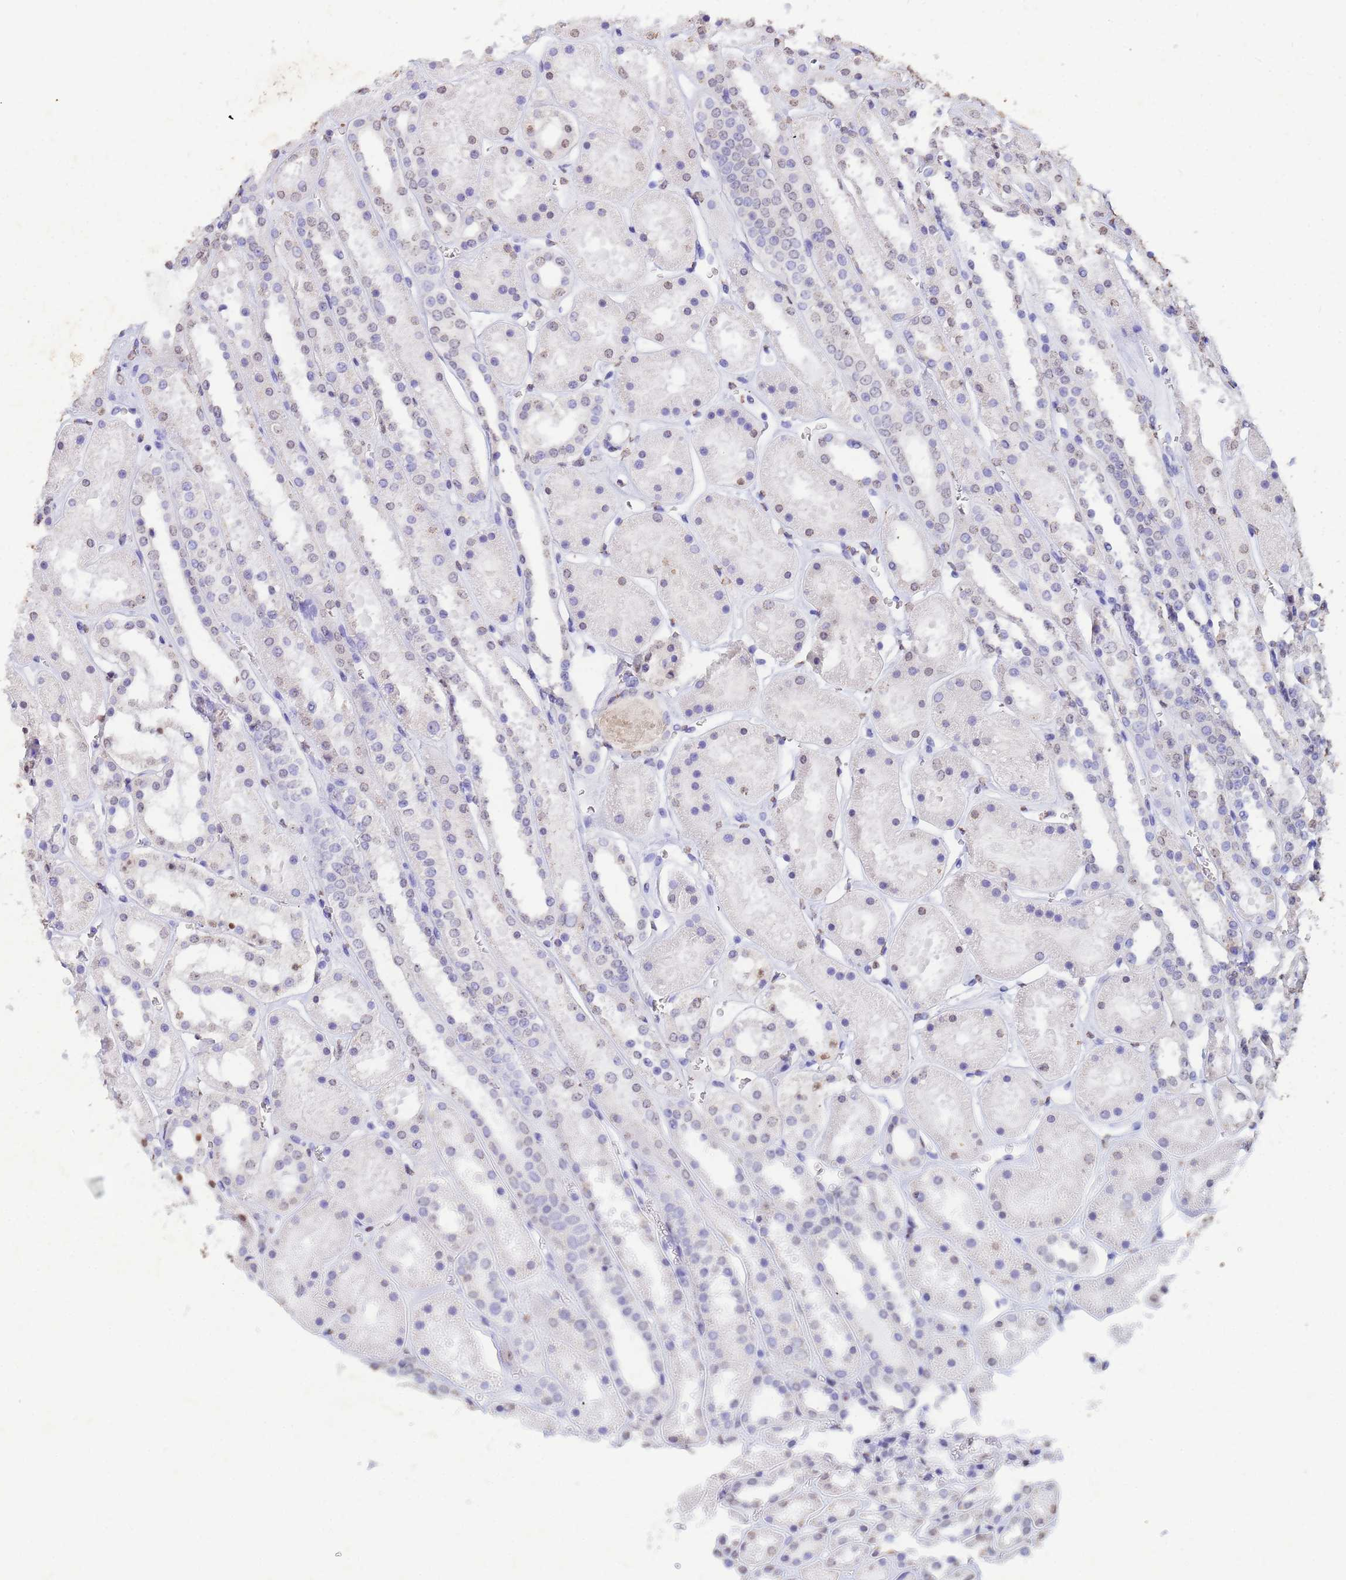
{"staining": {"intensity": "negative", "quantity": "none", "location": "none"}, "tissue": "kidney", "cell_type": "Cells in glomeruli", "image_type": "normal", "snomed": [{"axis": "morphology", "description": "Normal tissue, NOS"}, {"axis": "topography", "description": "Kidney"}], "caption": "This is an IHC image of normal human kidney. There is no expression in cells in glomeruli.", "gene": "CSTB", "patient": {"sex": "female", "age": 41}}